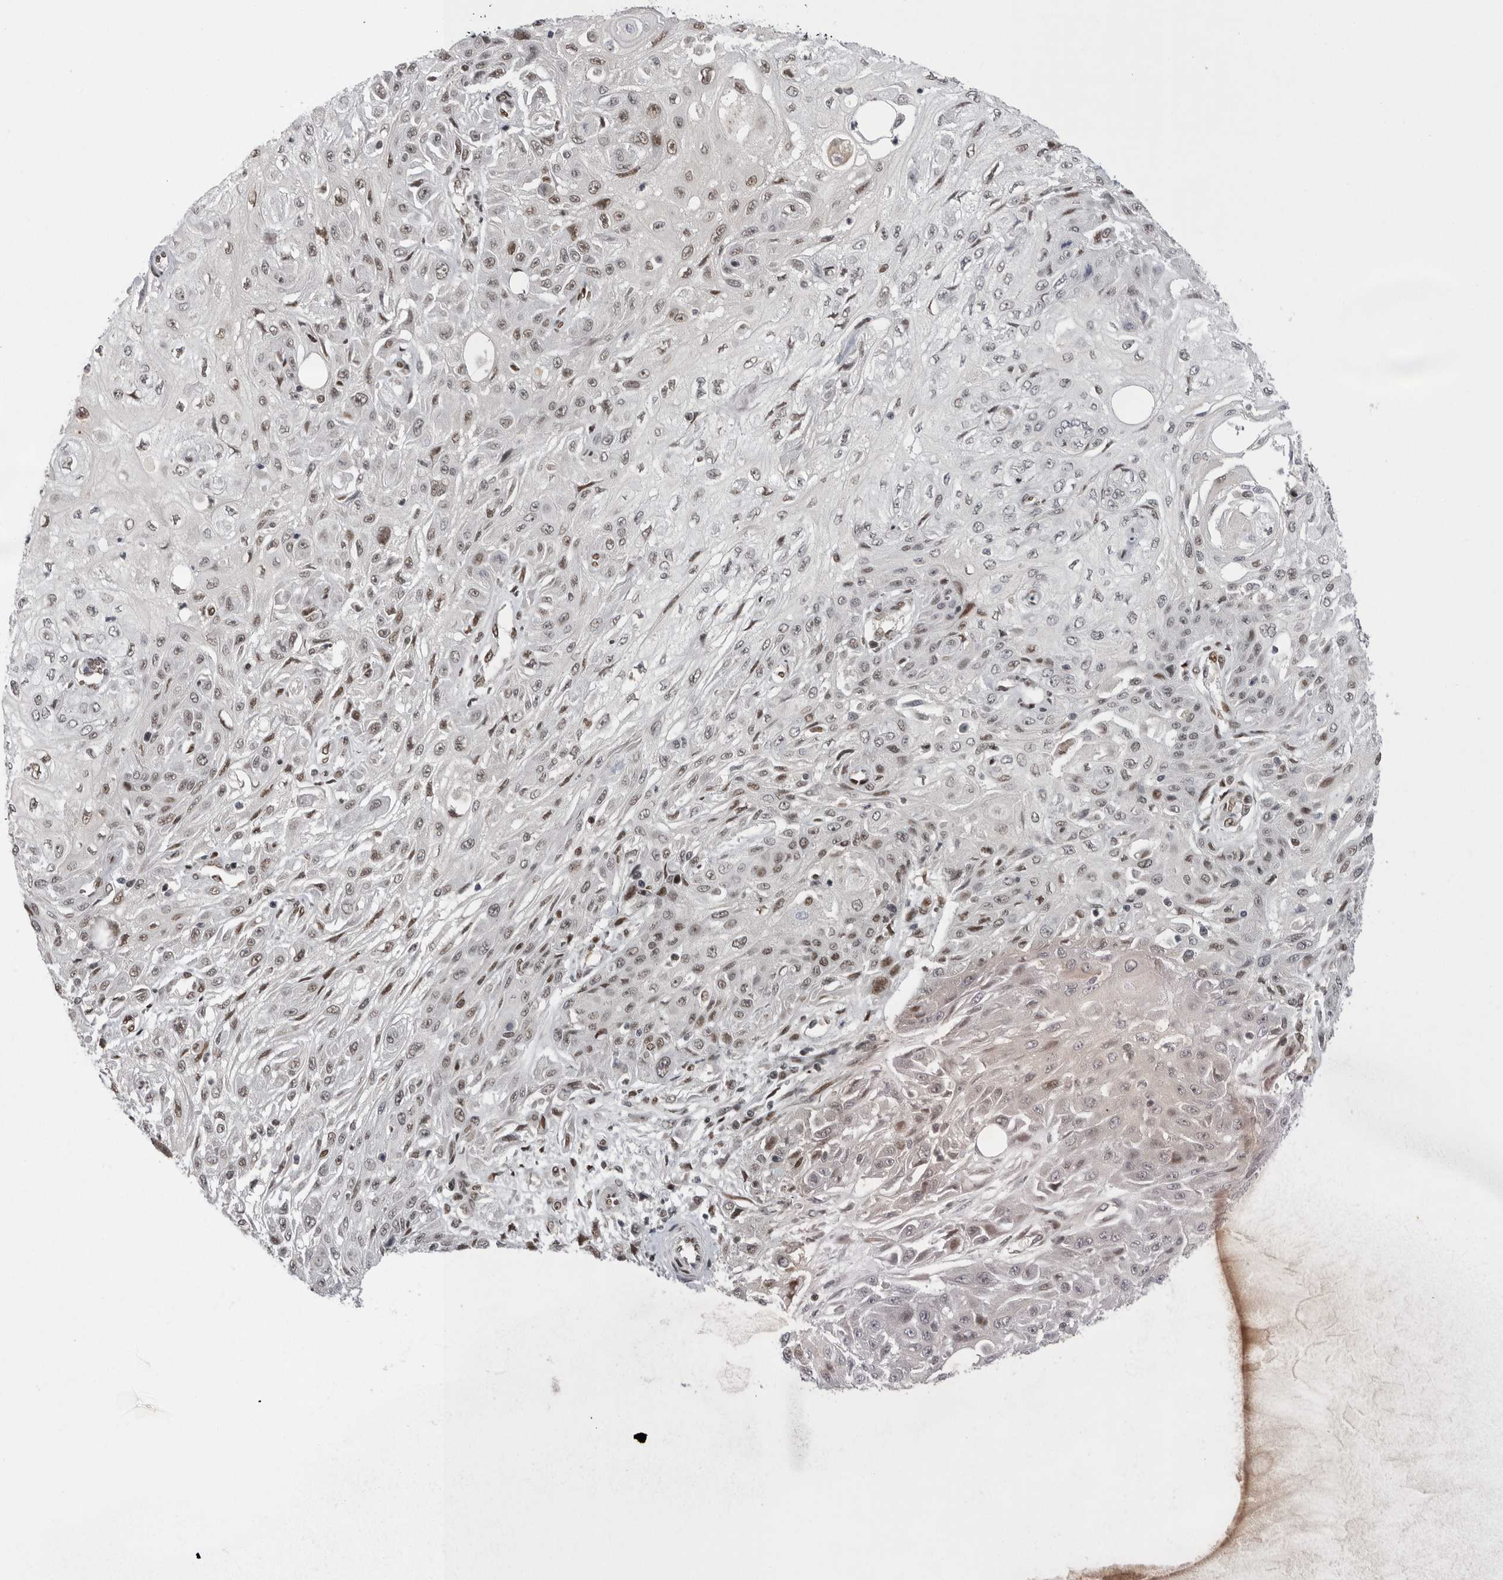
{"staining": {"intensity": "moderate", "quantity": ">75%", "location": "nuclear"}, "tissue": "skin cancer", "cell_type": "Tumor cells", "image_type": "cancer", "snomed": [{"axis": "morphology", "description": "Squamous cell carcinoma, NOS"}, {"axis": "morphology", "description": "Squamous cell carcinoma, metastatic, NOS"}, {"axis": "topography", "description": "Skin"}, {"axis": "topography", "description": "Lymph node"}], "caption": "The image displays a brown stain indicating the presence of a protein in the nuclear of tumor cells in skin cancer (squamous cell carcinoma).", "gene": "POU5F1", "patient": {"sex": "male", "age": 75}}